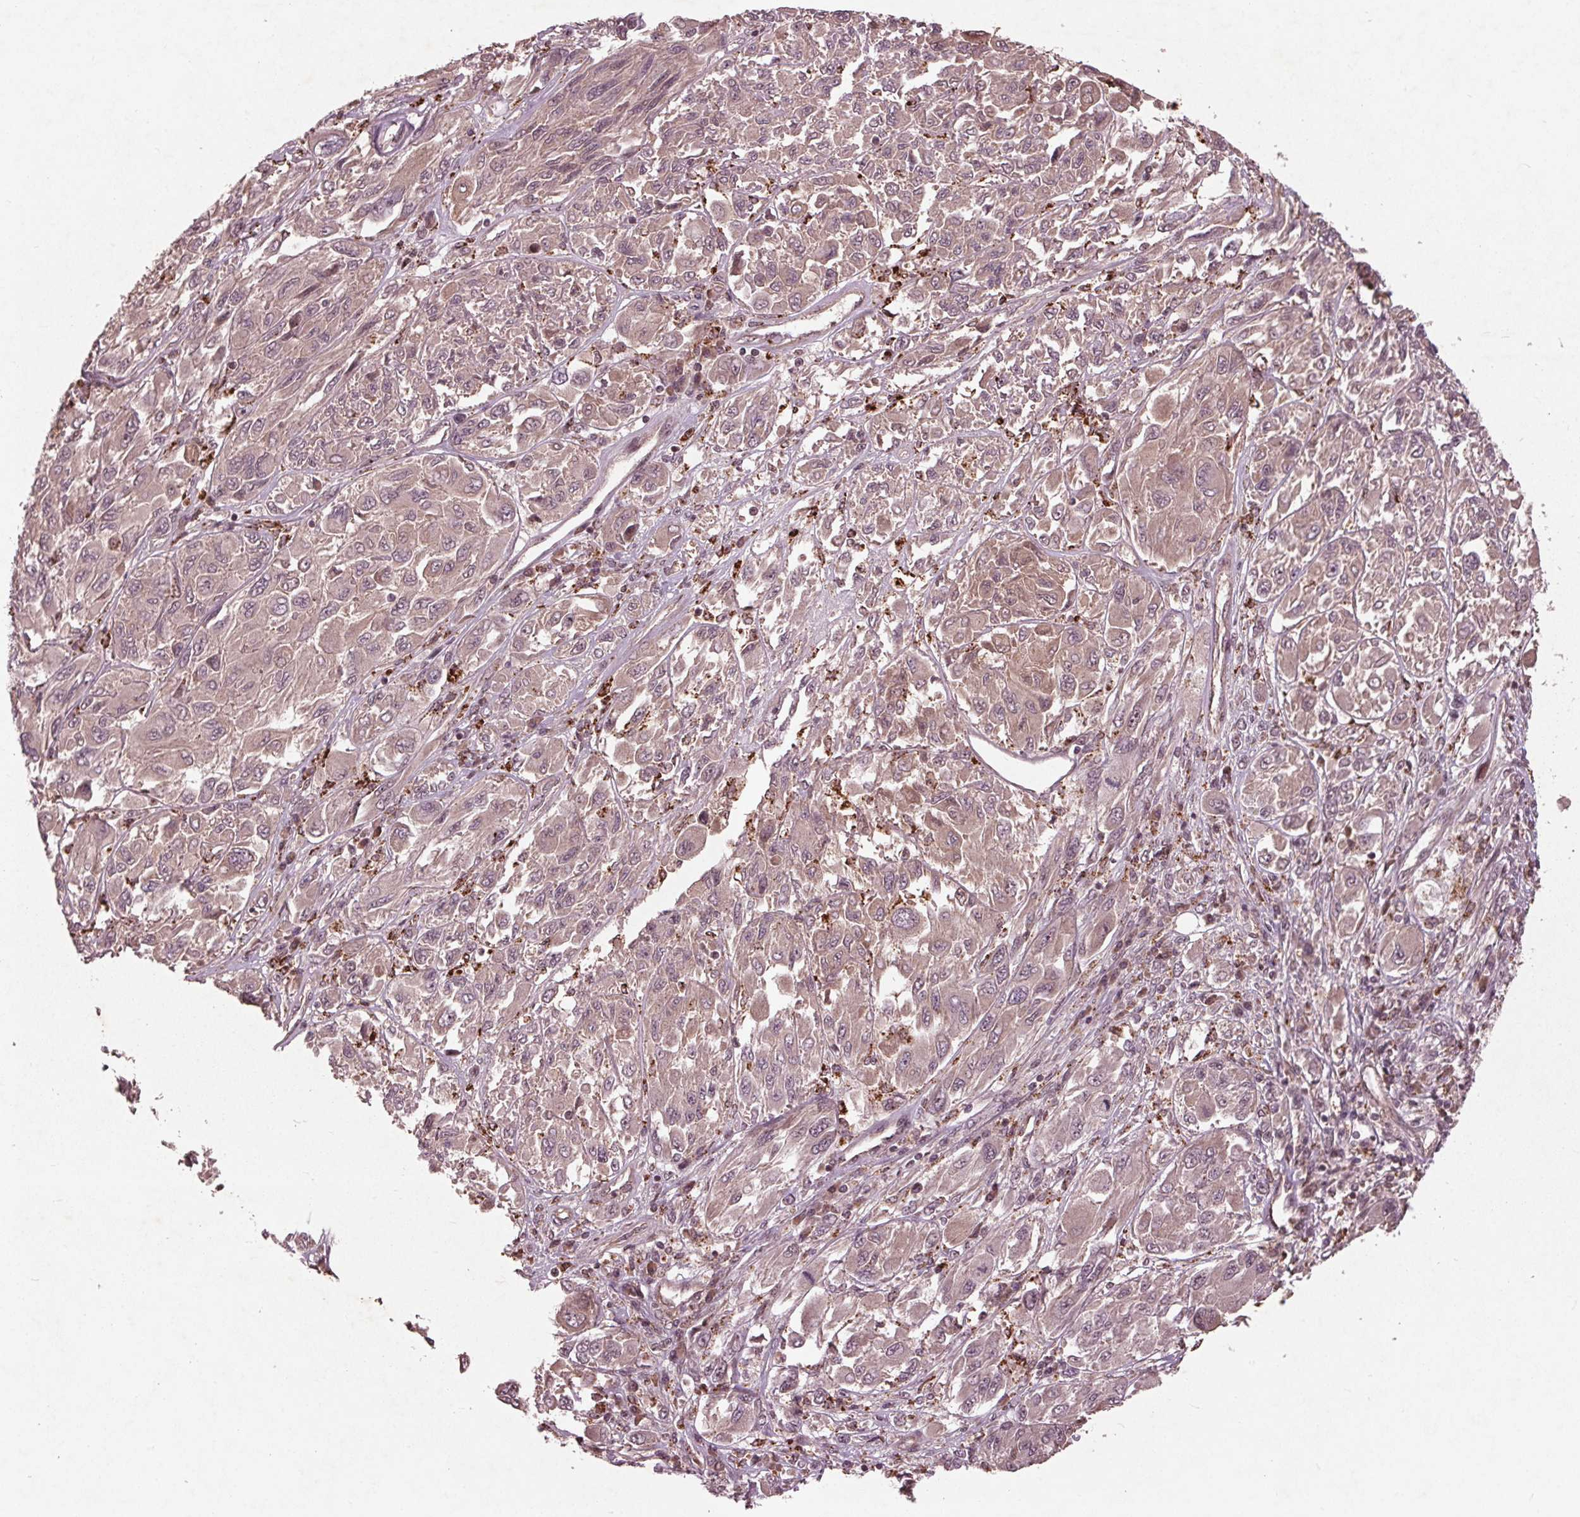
{"staining": {"intensity": "negative", "quantity": "none", "location": "none"}, "tissue": "melanoma", "cell_type": "Tumor cells", "image_type": "cancer", "snomed": [{"axis": "morphology", "description": "Malignant melanoma, NOS"}, {"axis": "topography", "description": "Skin"}], "caption": "Tumor cells are negative for protein expression in human melanoma.", "gene": "CDKL4", "patient": {"sex": "female", "age": 91}}